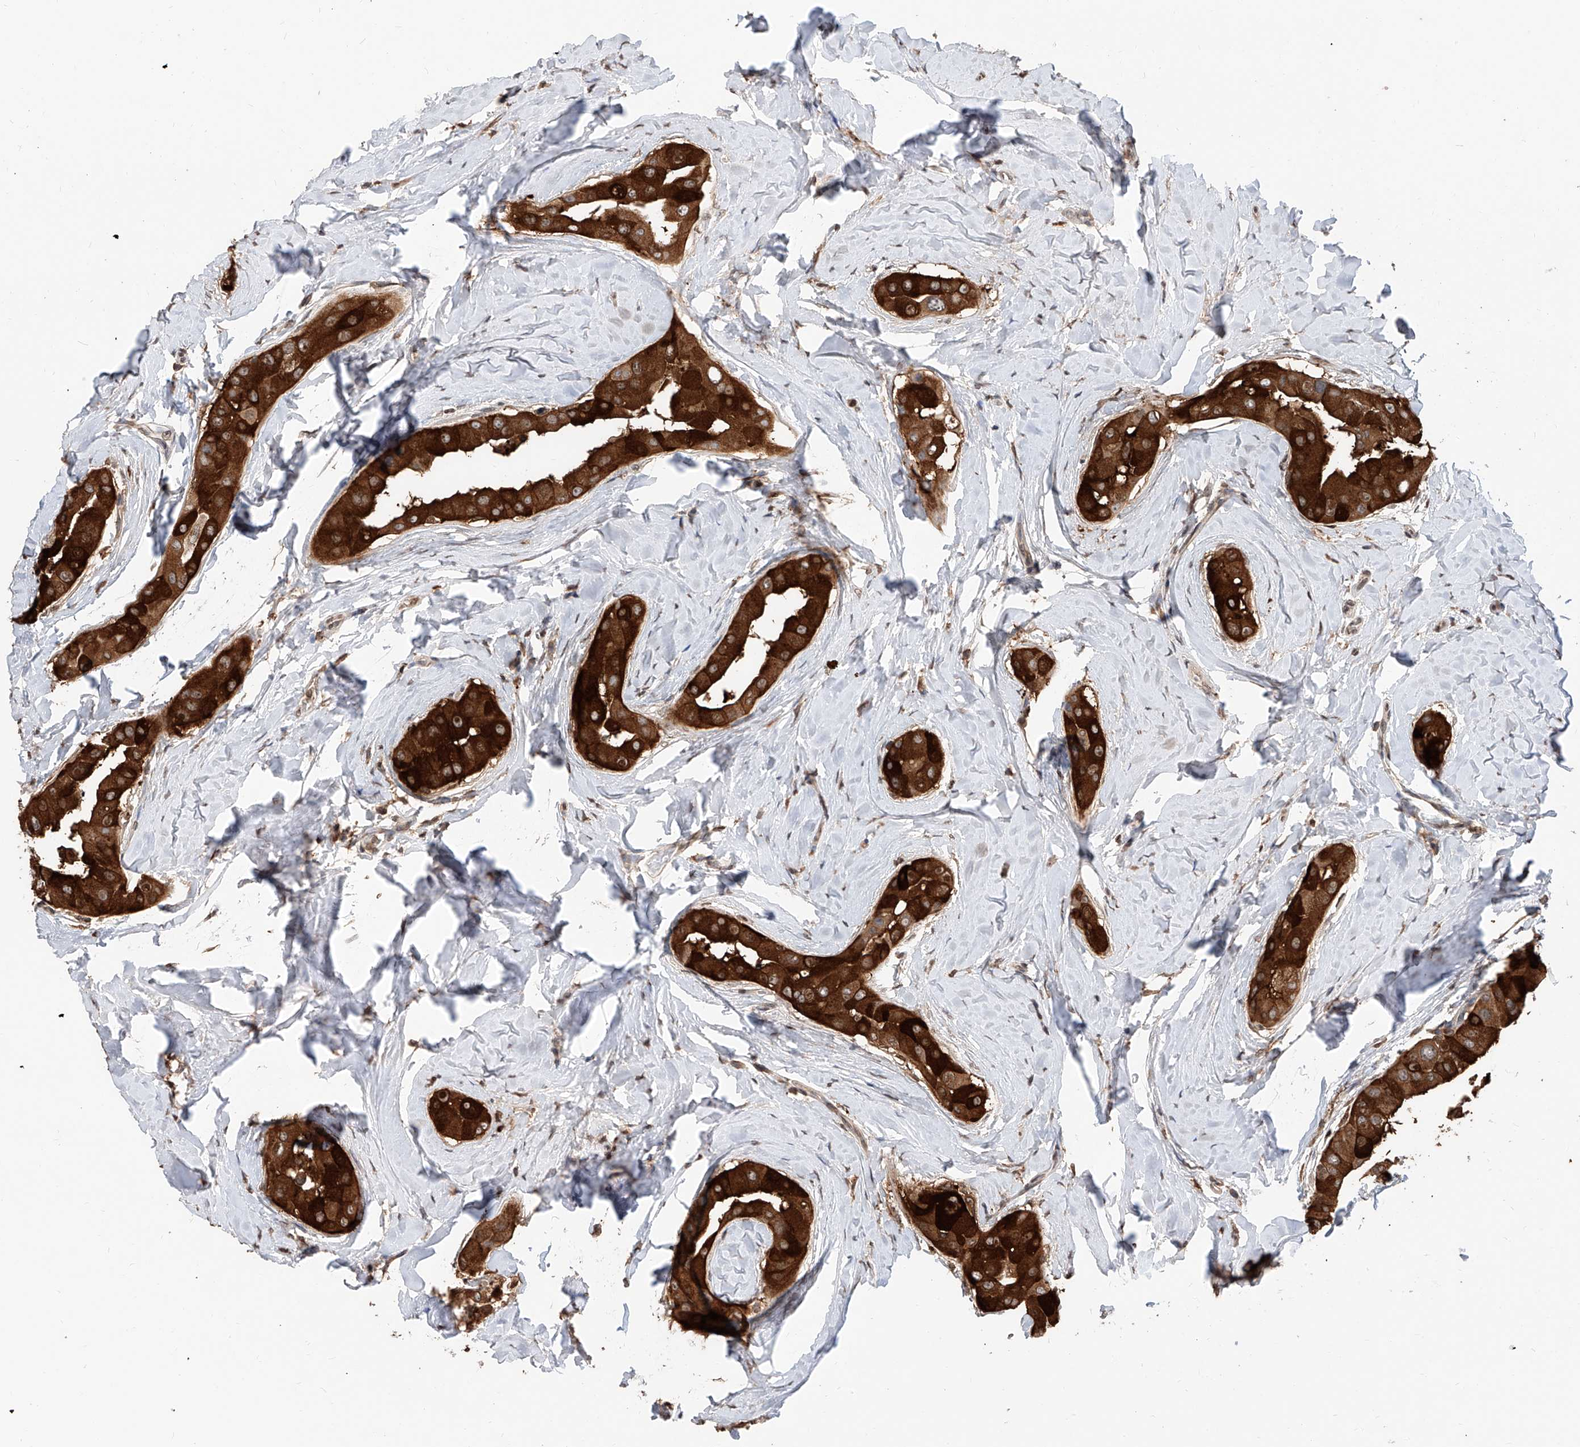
{"staining": {"intensity": "strong", "quantity": ">75%", "location": "cytoplasmic/membranous"}, "tissue": "thyroid cancer", "cell_type": "Tumor cells", "image_type": "cancer", "snomed": [{"axis": "morphology", "description": "Papillary adenocarcinoma, NOS"}, {"axis": "topography", "description": "Thyroid gland"}], "caption": "High-power microscopy captured an immunohistochemistry photomicrograph of papillary adenocarcinoma (thyroid), revealing strong cytoplasmic/membranous staining in approximately >75% of tumor cells. (DAB (3,3'-diaminobenzidine) IHC, brown staining for protein, blue staining for nuclei).", "gene": "RP9", "patient": {"sex": "male", "age": 33}}